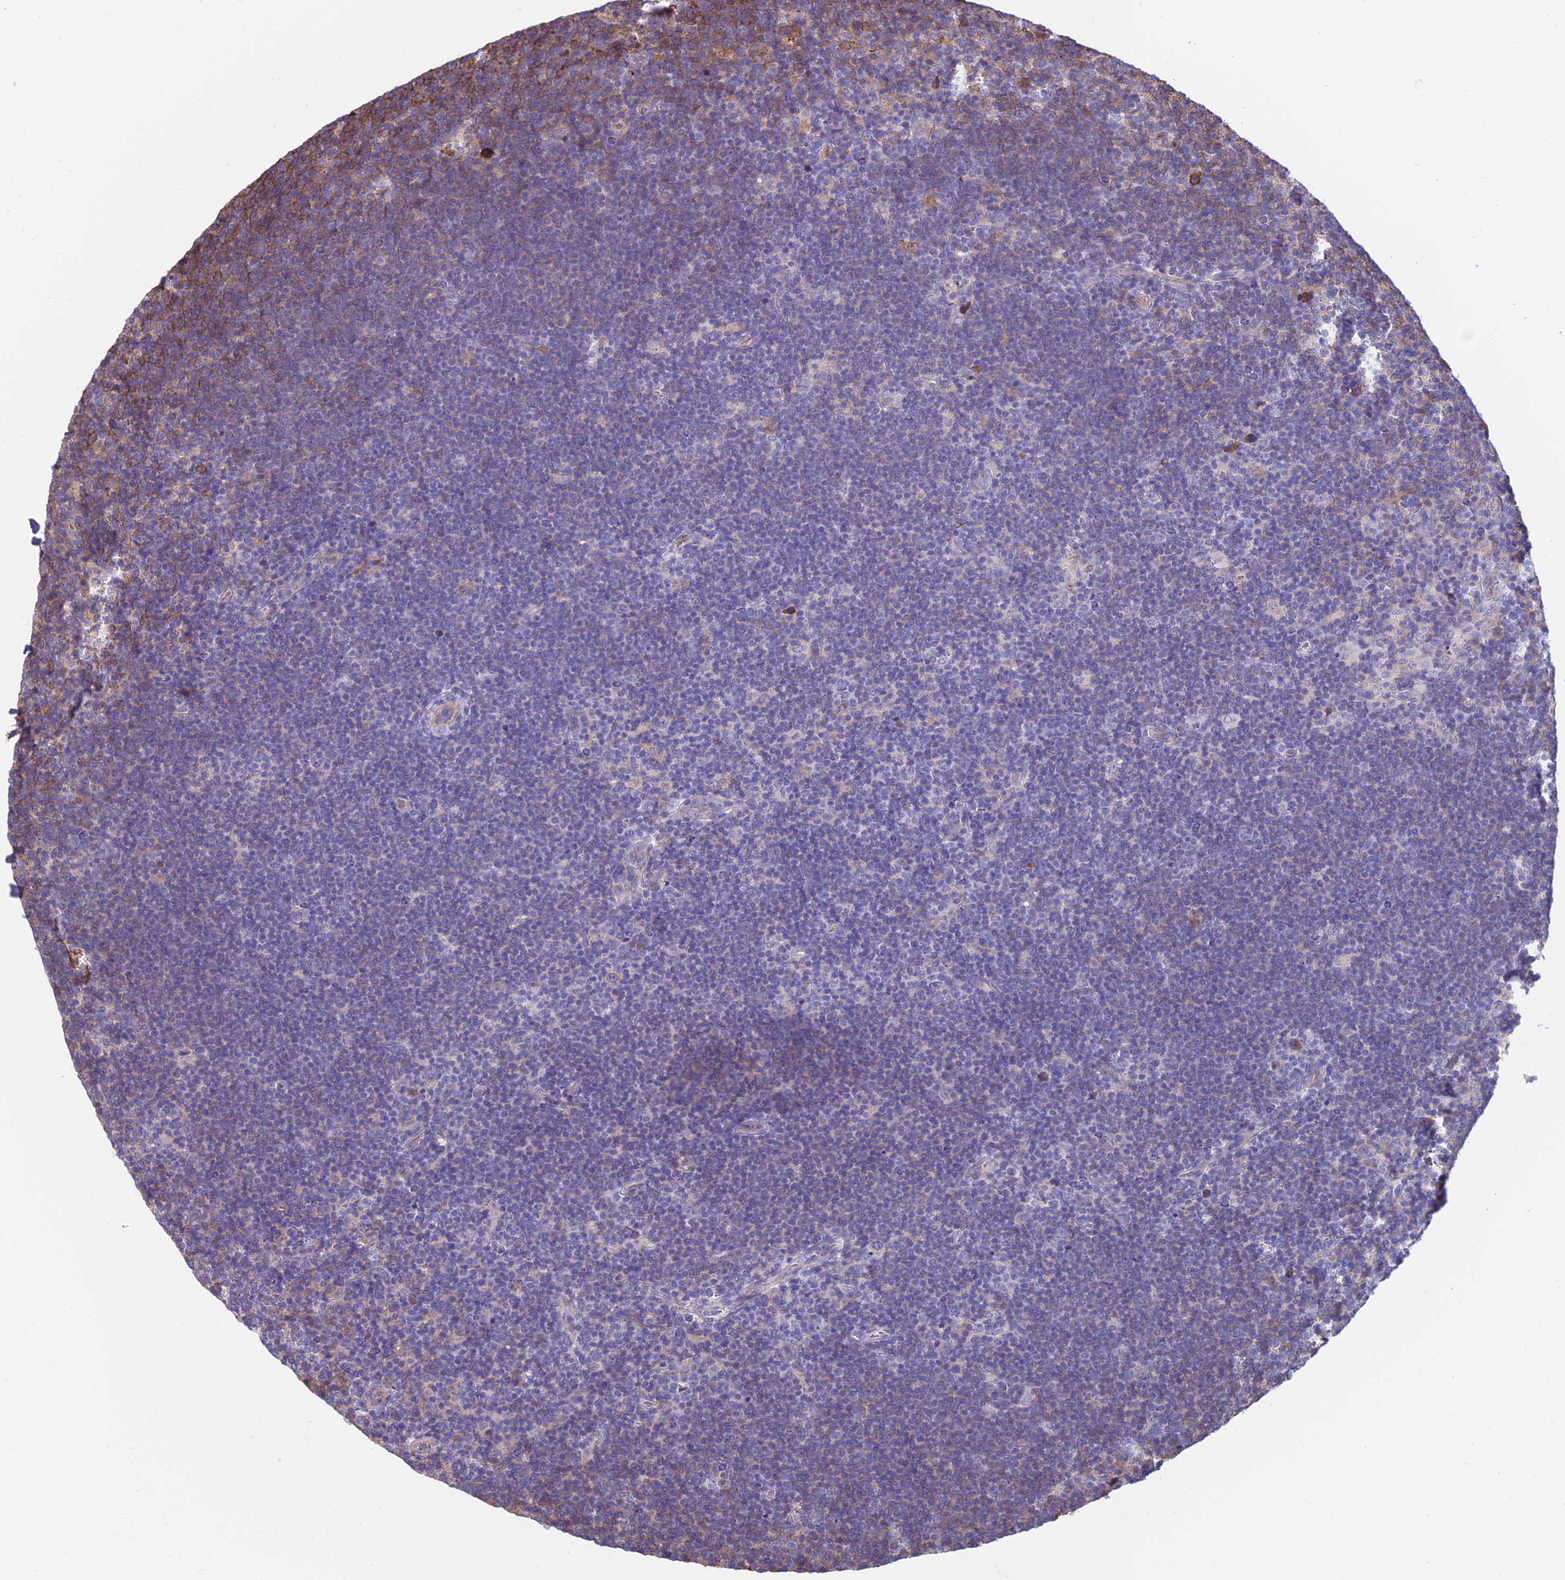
{"staining": {"intensity": "negative", "quantity": "none", "location": "none"}, "tissue": "lymphoma", "cell_type": "Tumor cells", "image_type": "cancer", "snomed": [{"axis": "morphology", "description": "Hodgkin's disease, NOS"}, {"axis": "topography", "description": "Lymph node"}], "caption": "An immunohistochemistry photomicrograph of Hodgkin's disease is shown. There is no staining in tumor cells of Hodgkin's disease.", "gene": "RTN4RL1", "patient": {"sex": "female", "age": 57}}